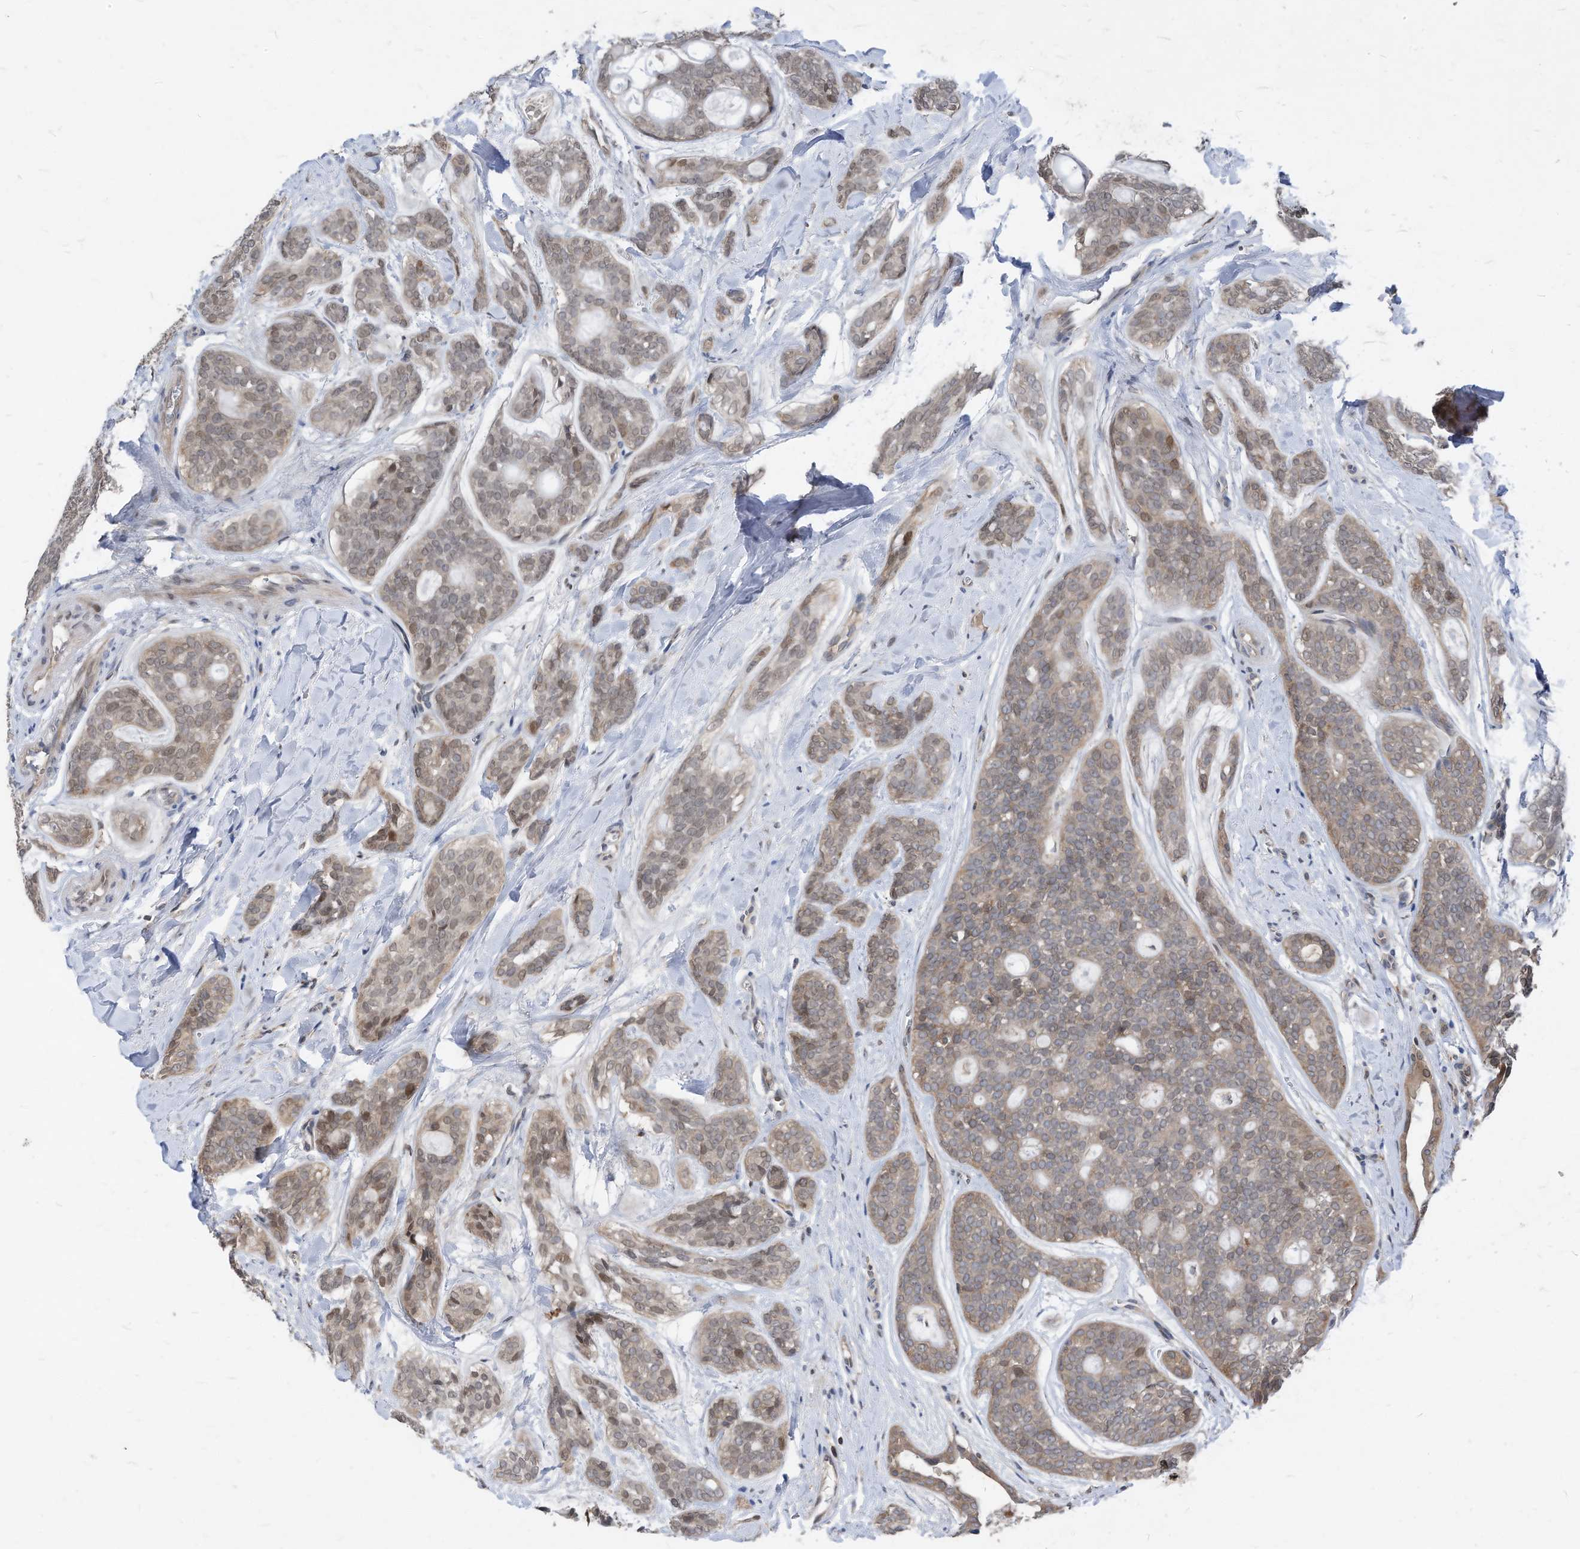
{"staining": {"intensity": "weak", "quantity": "25%-75%", "location": "nuclear"}, "tissue": "head and neck cancer", "cell_type": "Tumor cells", "image_type": "cancer", "snomed": [{"axis": "morphology", "description": "Adenocarcinoma, NOS"}, {"axis": "topography", "description": "Head-Neck"}], "caption": "Immunohistochemical staining of head and neck adenocarcinoma shows low levels of weak nuclear expression in approximately 25%-75% of tumor cells.", "gene": "KPNB1", "patient": {"sex": "male", "age": 66}}